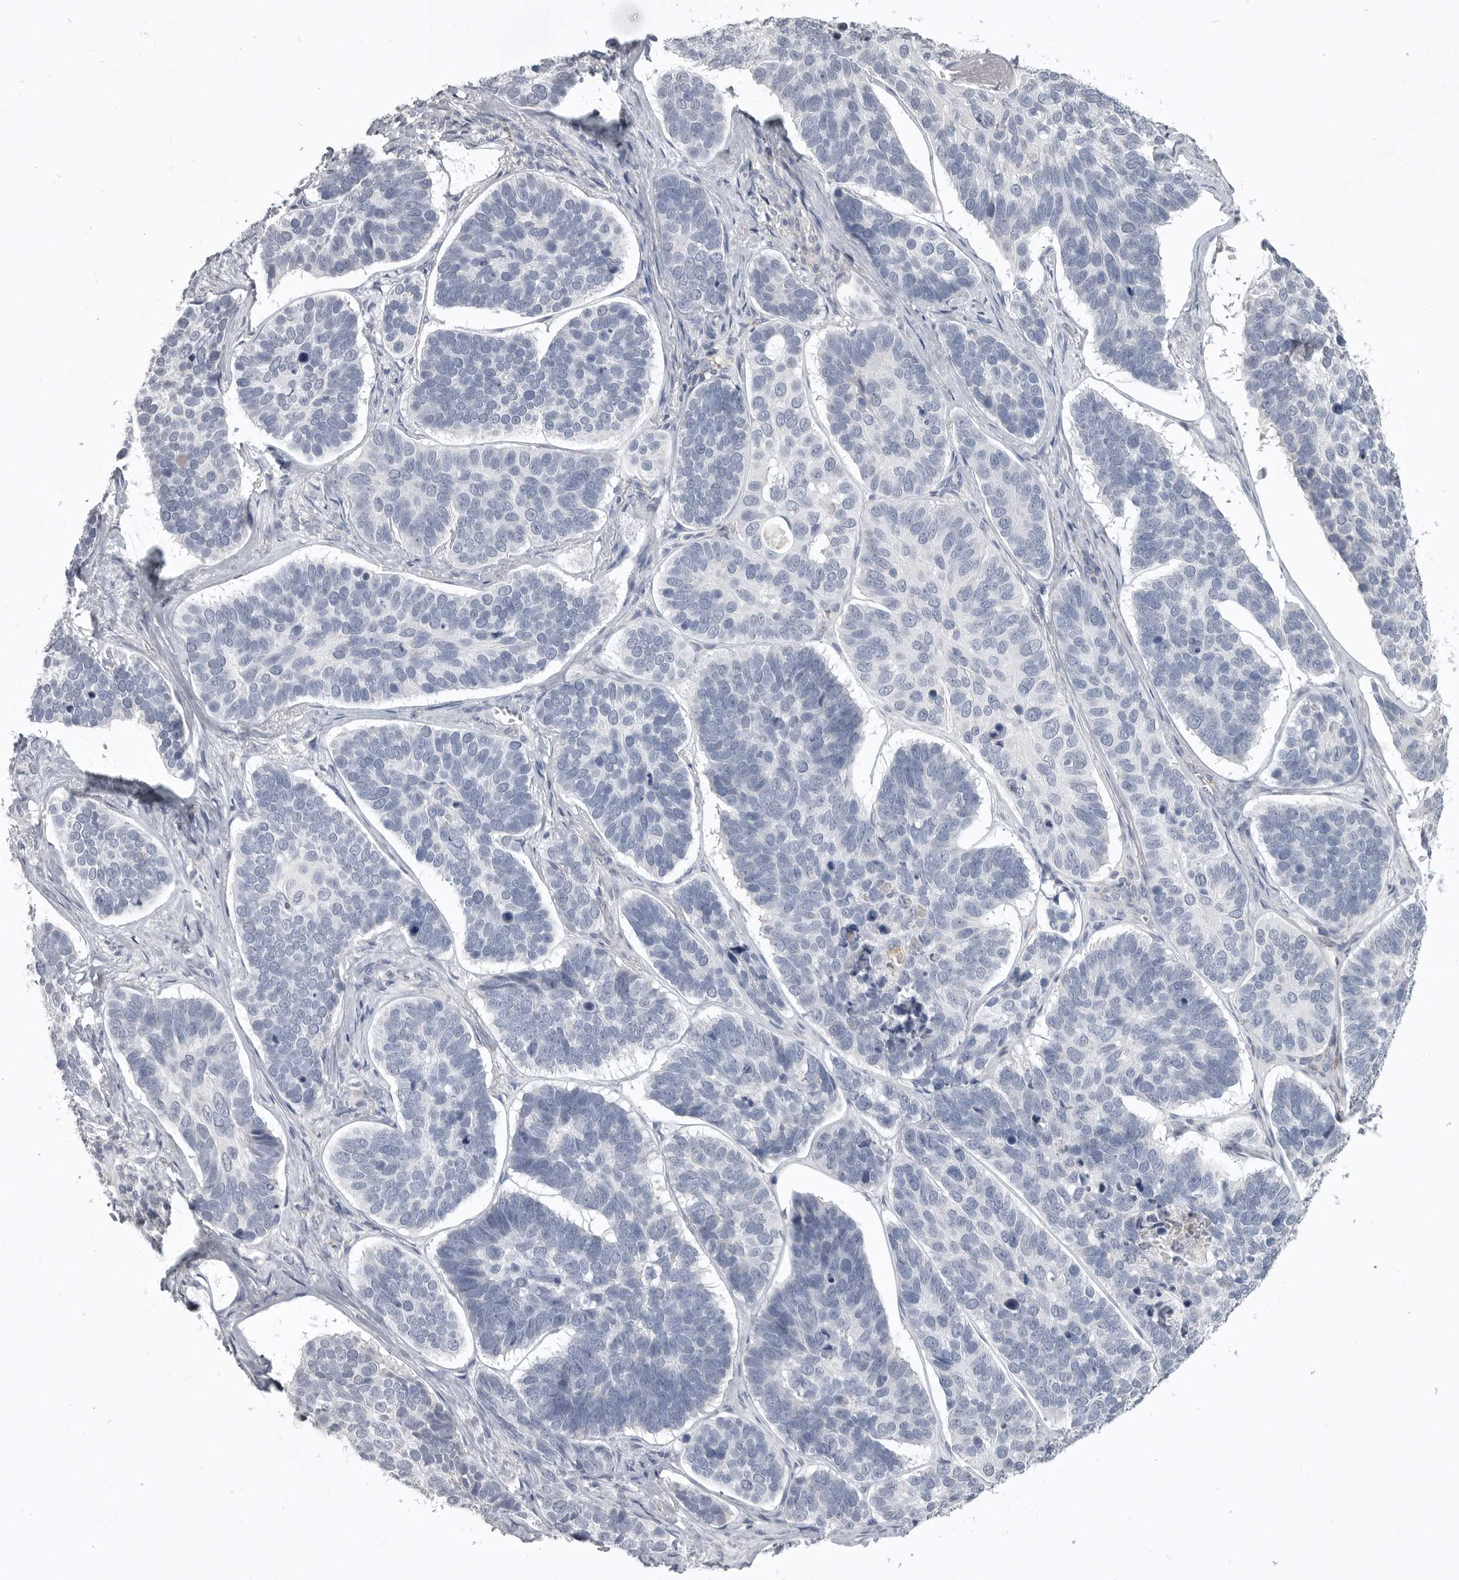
{"staining": {"intensity": "negative", "quantity": "none", "location": "none"}, "tissue": "skin cancer", "cell_type": "Tumor cells", "image_type": "cancer", "snomed": [{"axis": "morphology", "description": "Basal cell carcinoma"}, {"axis": "topography", "description": "Skin"}], "caption": "This is an immunohistochemistry (IHC) image of skin cancer (basal cell carcinoma). There is no expression in tumor cells.", "gene": "SERPING1", "patient": {"sex": "male", "age": 62}}